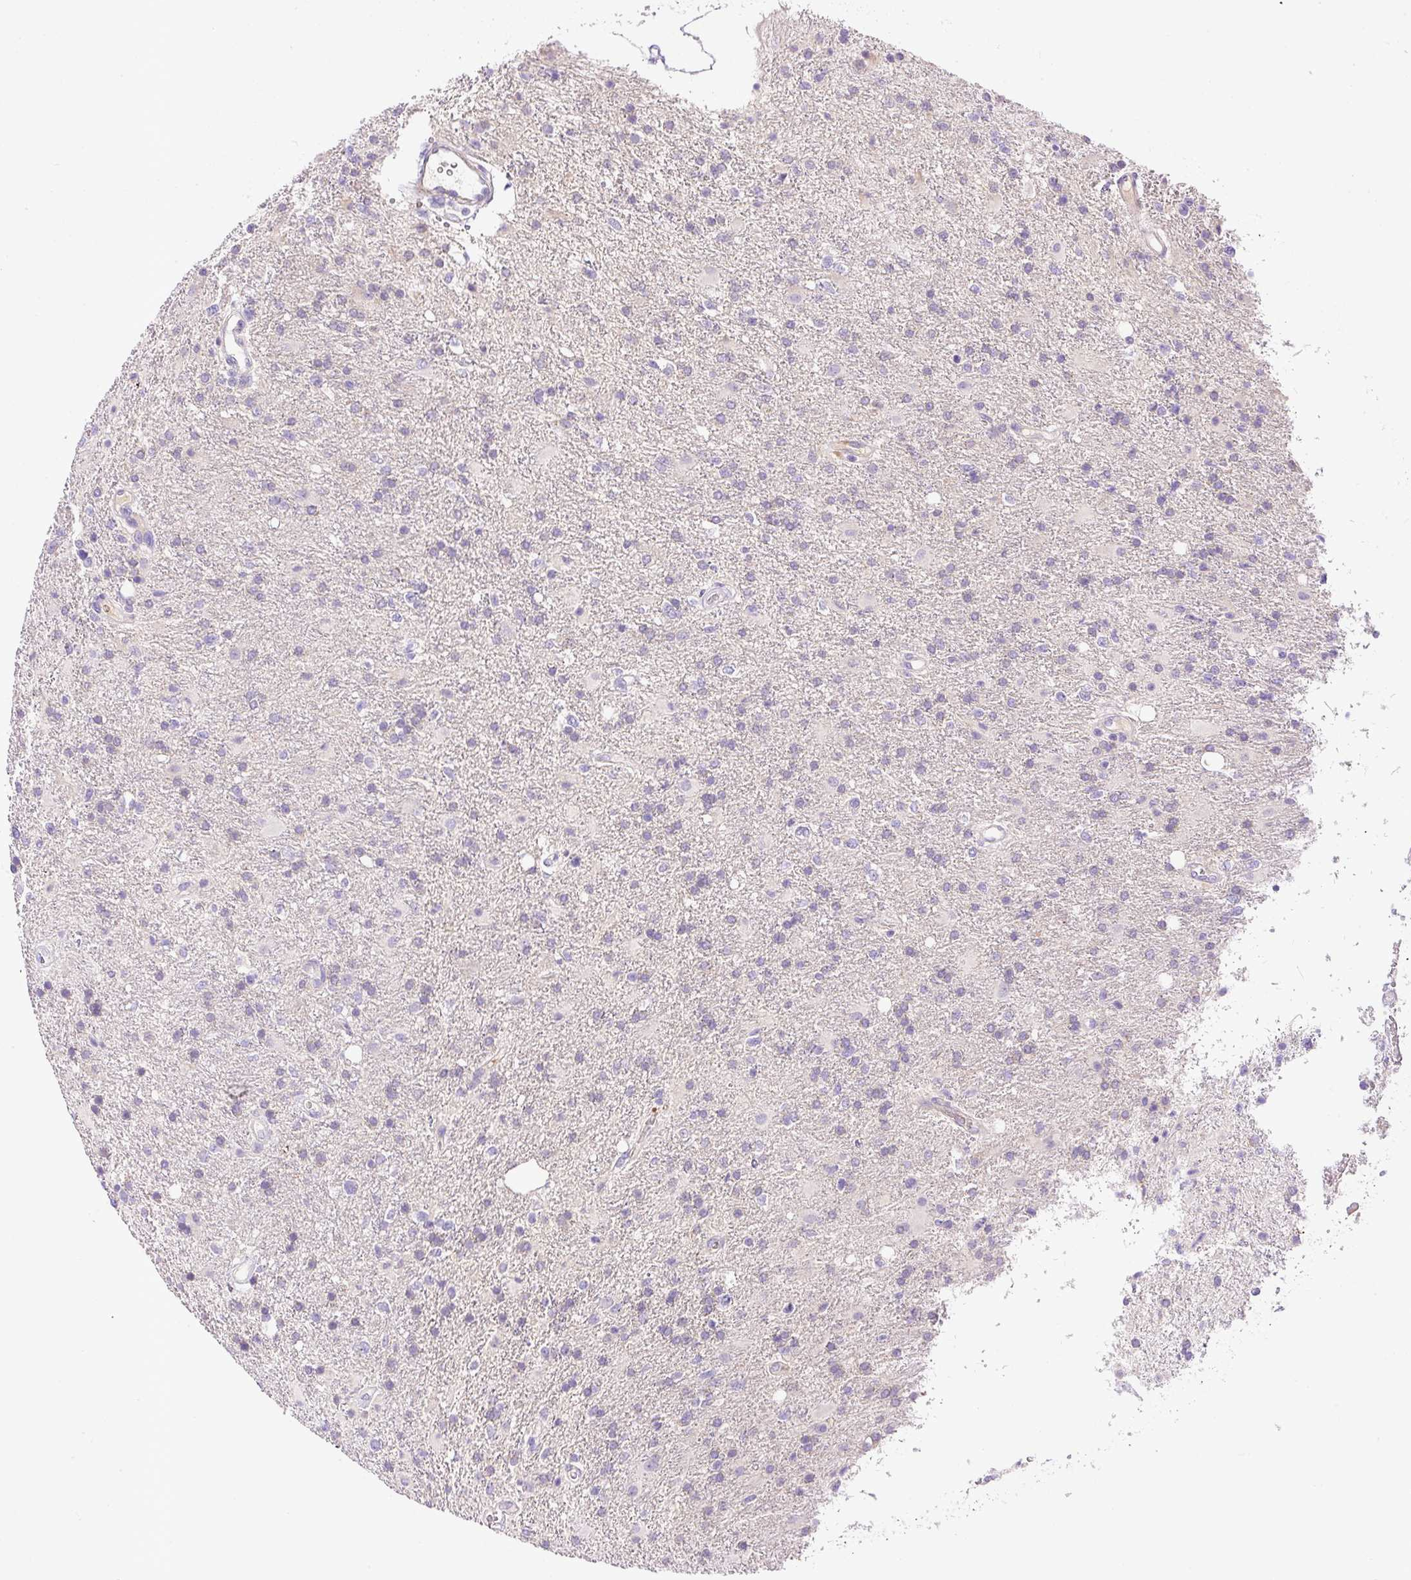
{"staining": {"intensity": "negative", "quantity": "none", "location": "none"}, "tissue": "glioma", "cell_type": "Tumor cells", "image_type": "cancer", "snomed": [{"axis": "morphology", "description": "Glioma, malignant, High grade"}, {"axis": "topography", "description": "Brain"}], "caption": "IHC histopathology image of glioma stained for a protein (brown), which shows no staining in tumor cells. (Immunohistochemistry (ihc), brightfield microscopy, high magnification).", "gene": "LHFPL5", "patient": {"sex": "male", "age": 56}}